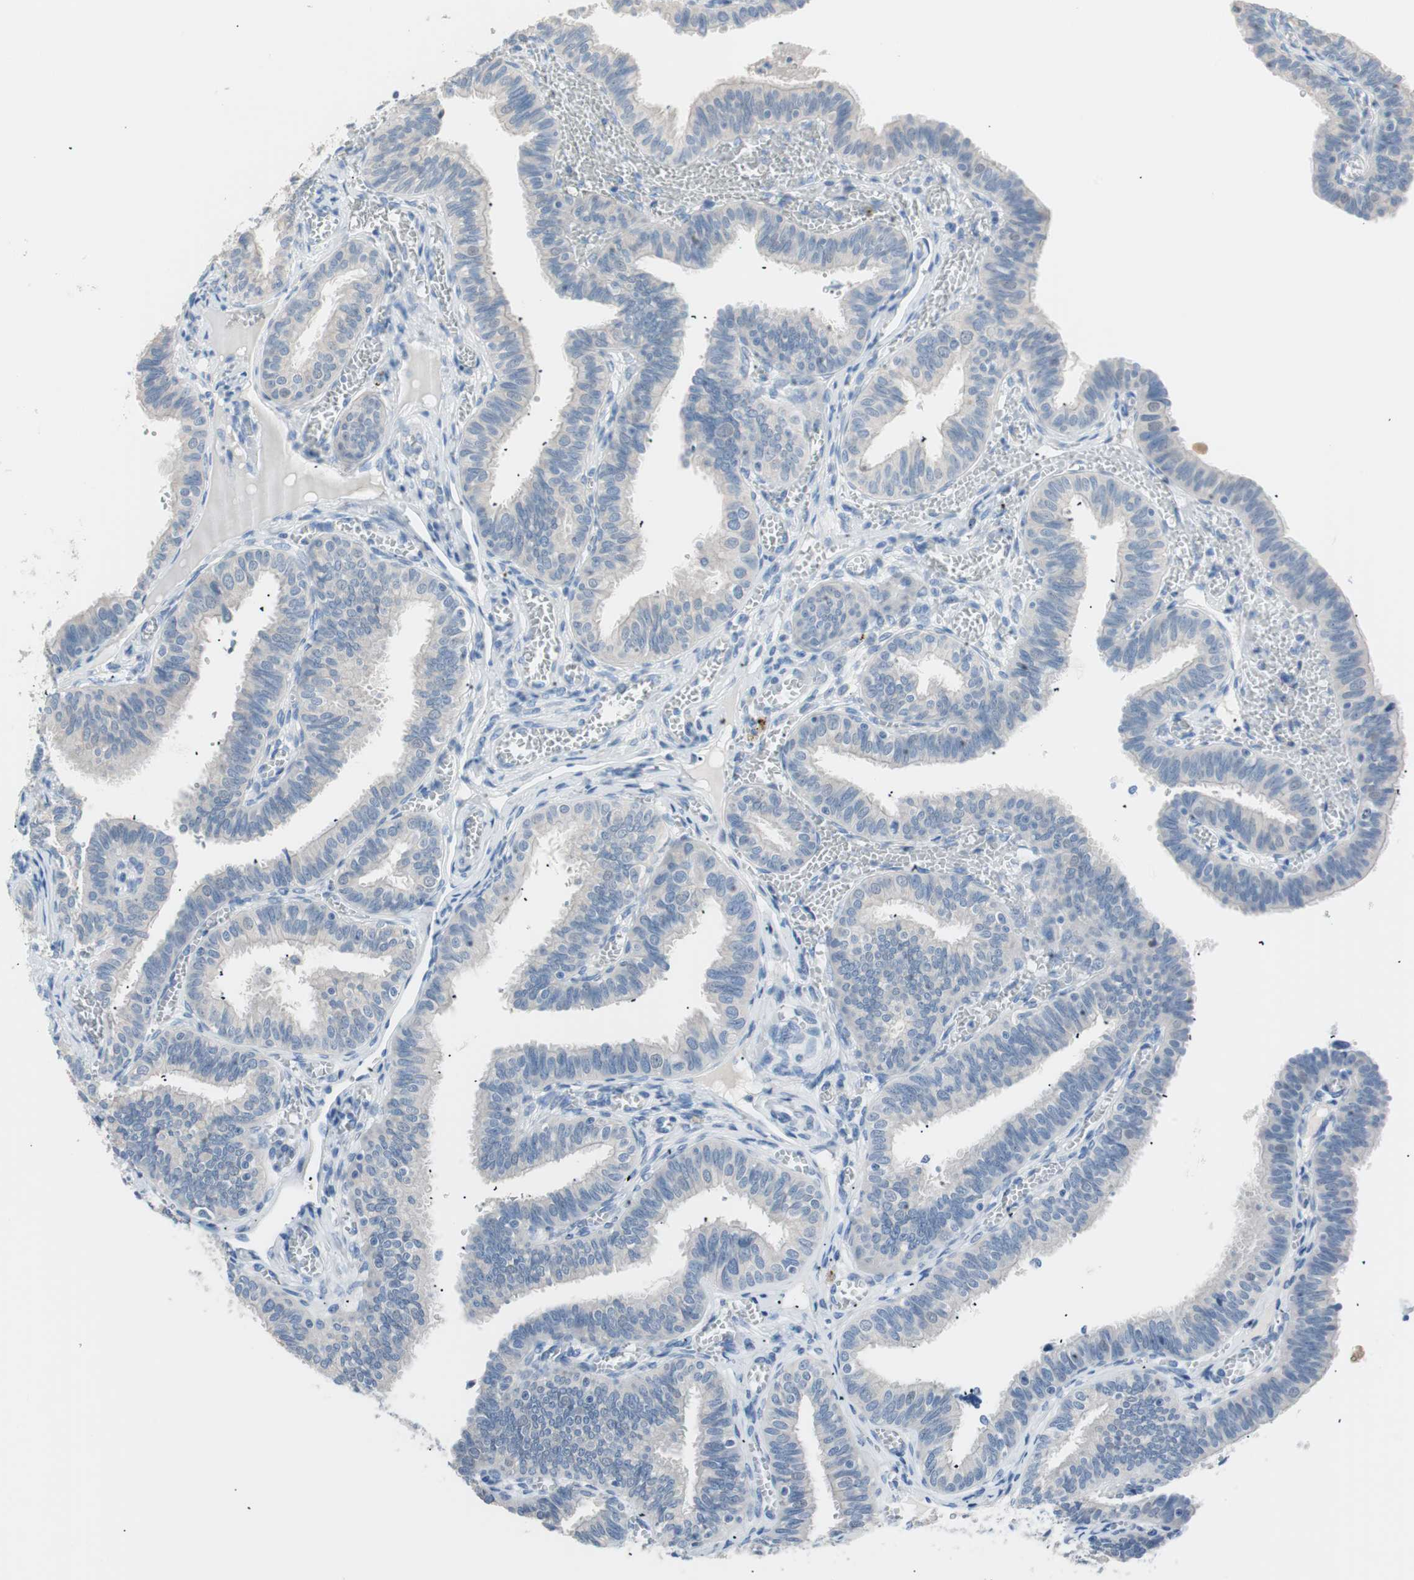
{"staining": {"intensity": "negative", "quantity": "none", "location": "none"}, "tissue": "fallopian tube", "cell_type": "Glandular cells", "image_type": "normal", "snomed": [{"axis": "morphology", "description": "Normal tissue, NOS"}, {"axis": "topography", "description": "Fallopian tube"}], "caption": "Immunohistochemistry of normal fallopian tube reveals no expression in glandular cells. (DAB immunohistochemistry visualized using brightfield microscopy, high magnification).", "gene": "VIL1", "patient": {"sex": "female", "age": 46}}